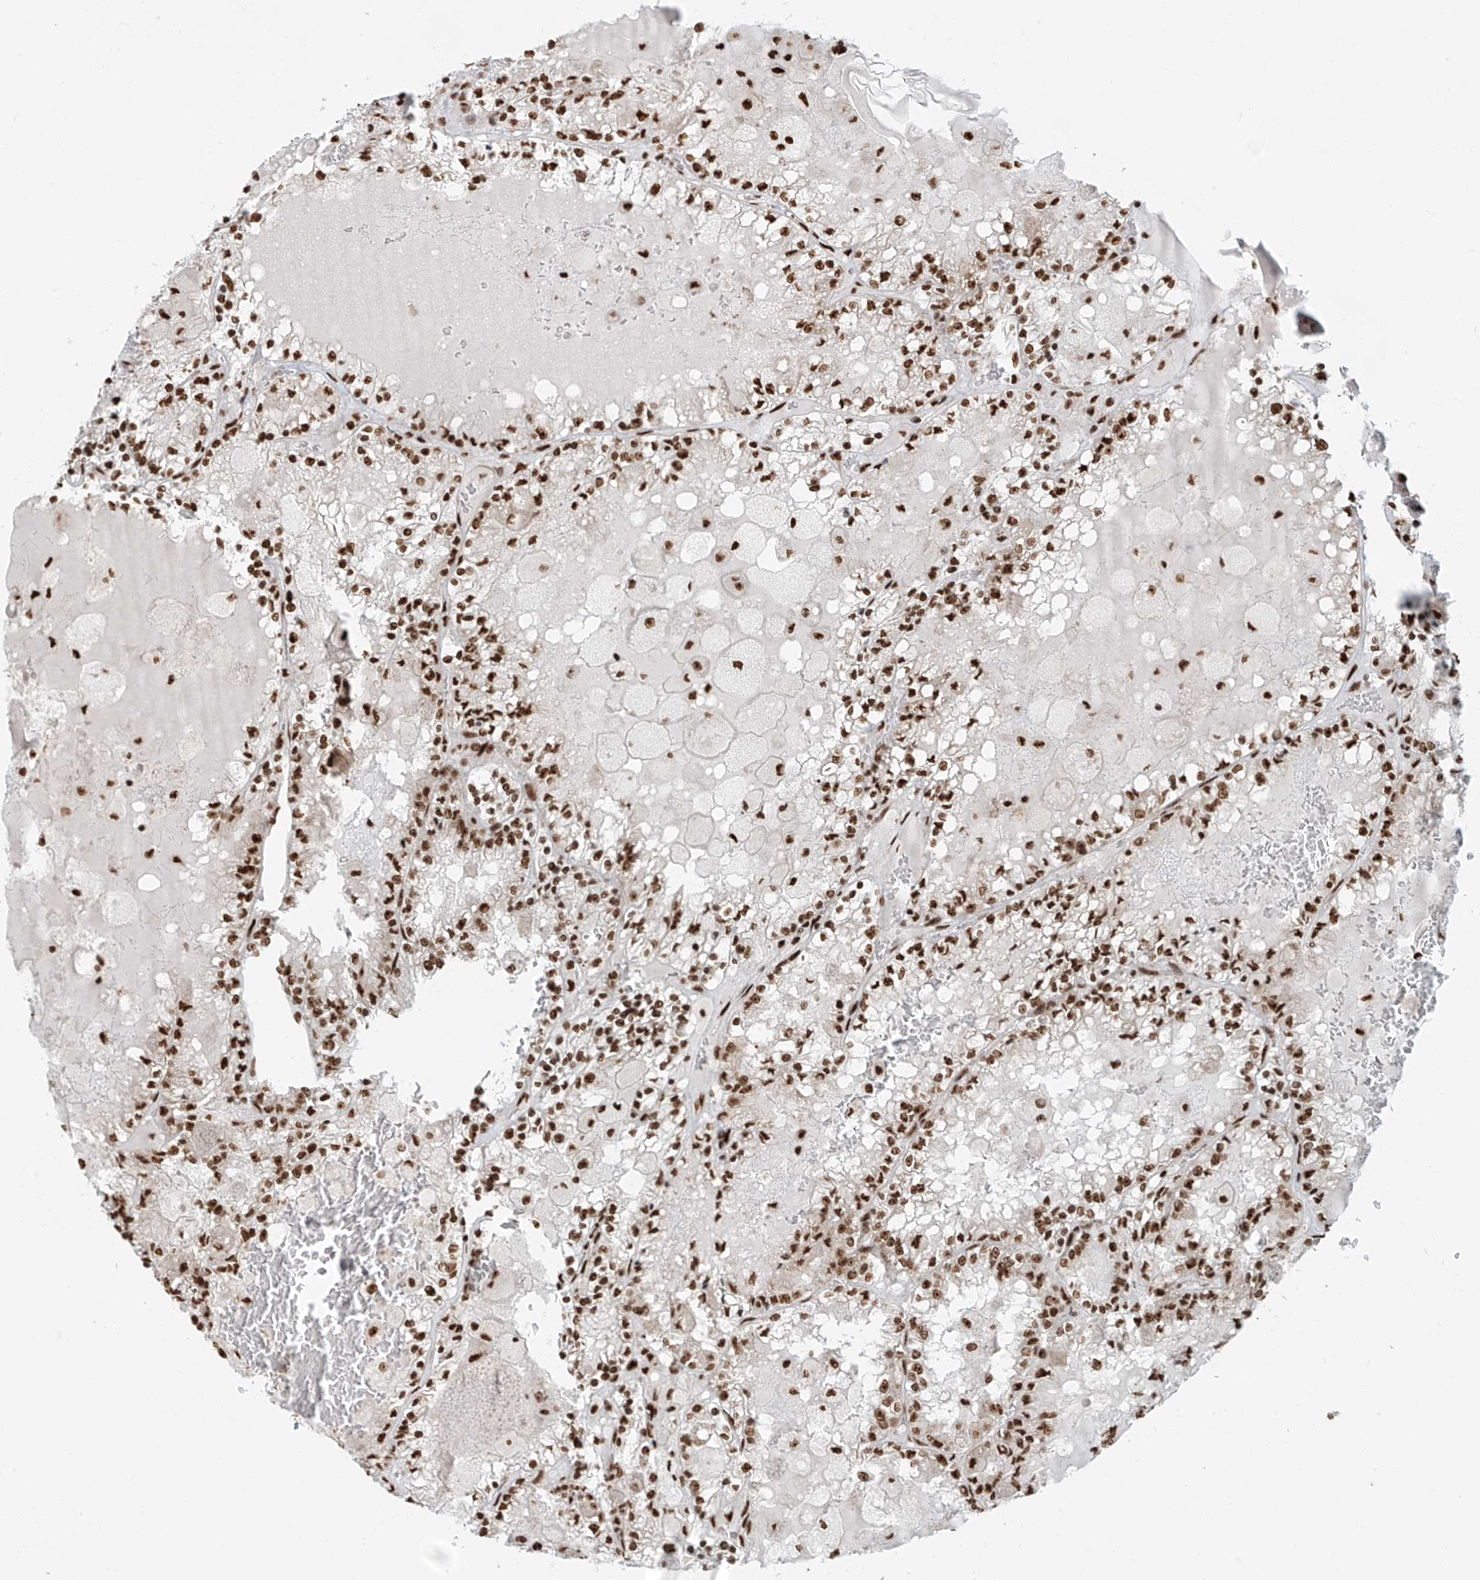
{"staining": {"intensity": "strong", "quantity": ">75%", "location": "nuclear"}, "tissue": "renal cancer", "cell_type": "Tumor cells", "image_type": "cancer", "snomed": [{"axis": "morphology", "description": "Adenocarcinoma, NOS"}, {"axis": "topography", "description": "Kidney"}], "caption": "DAB (3,3'-diaminobenzidine) immunohistochemical staining of human renal cancer (adenocarcinoma) exhibits strong nuclear protein staining in about >75% of tumor cells. (Brightfield microscopy of DAB IHC at high magnification).", "gene": "FAM193B", "patient": {"sex": "female", "age": 56}}